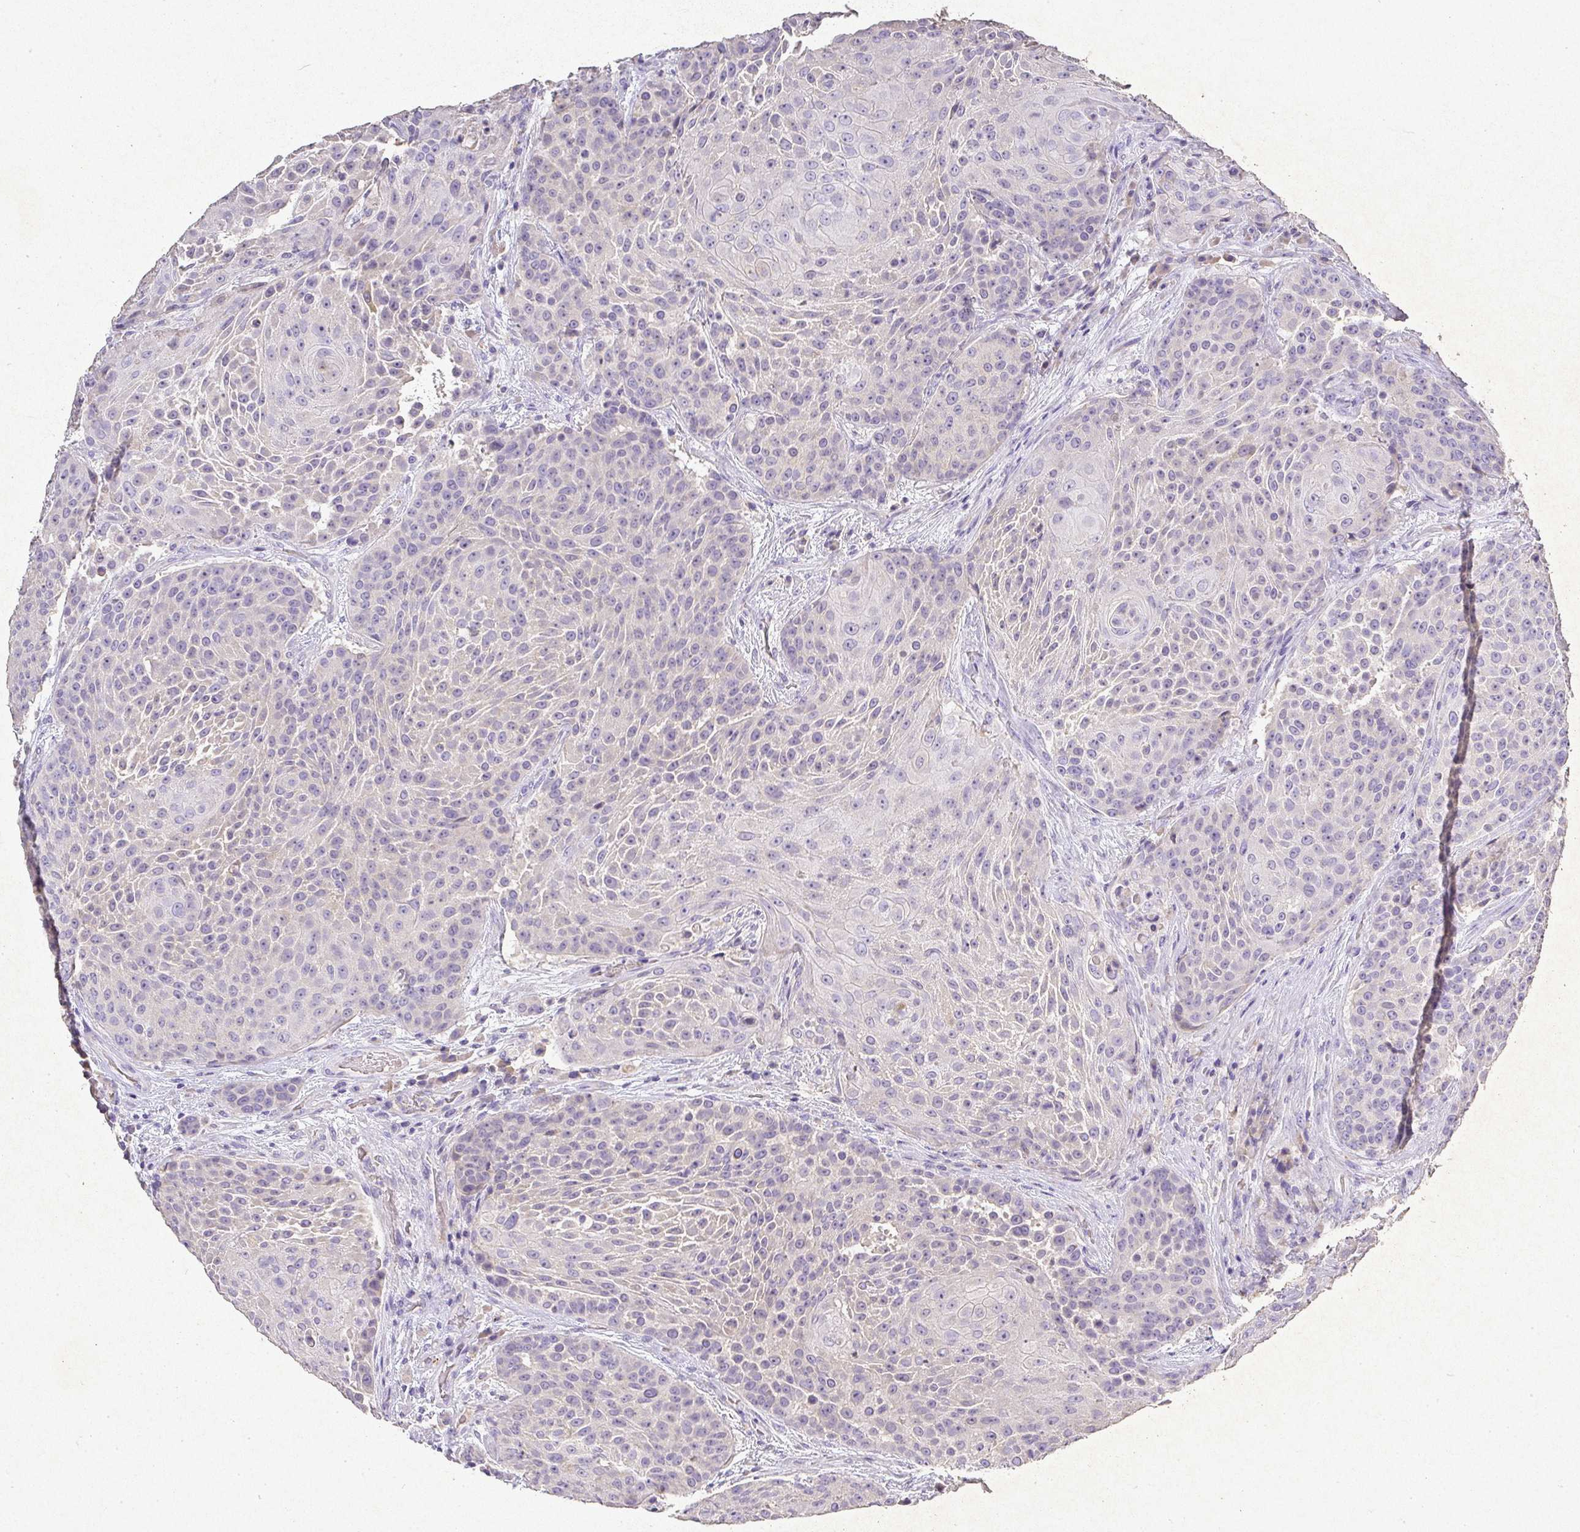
{"staining": {"intensity": "negative", "quantity": "none", "location": "none"}, "tissue": "urothelial cancer", "cell_type": "Tumor cells", "image_type": "cancer", "snomed": [{"axis": "morphology", "description": "Urothelial carcinoma, High grade"}, {"axis": "topography", "description": "Urinary bladder"}], "caption": "Tumor cells show no significant protein positivity in urothelial cancer.", "gene": "RPS2", "patient": {"sex": "female", "age": 63}}